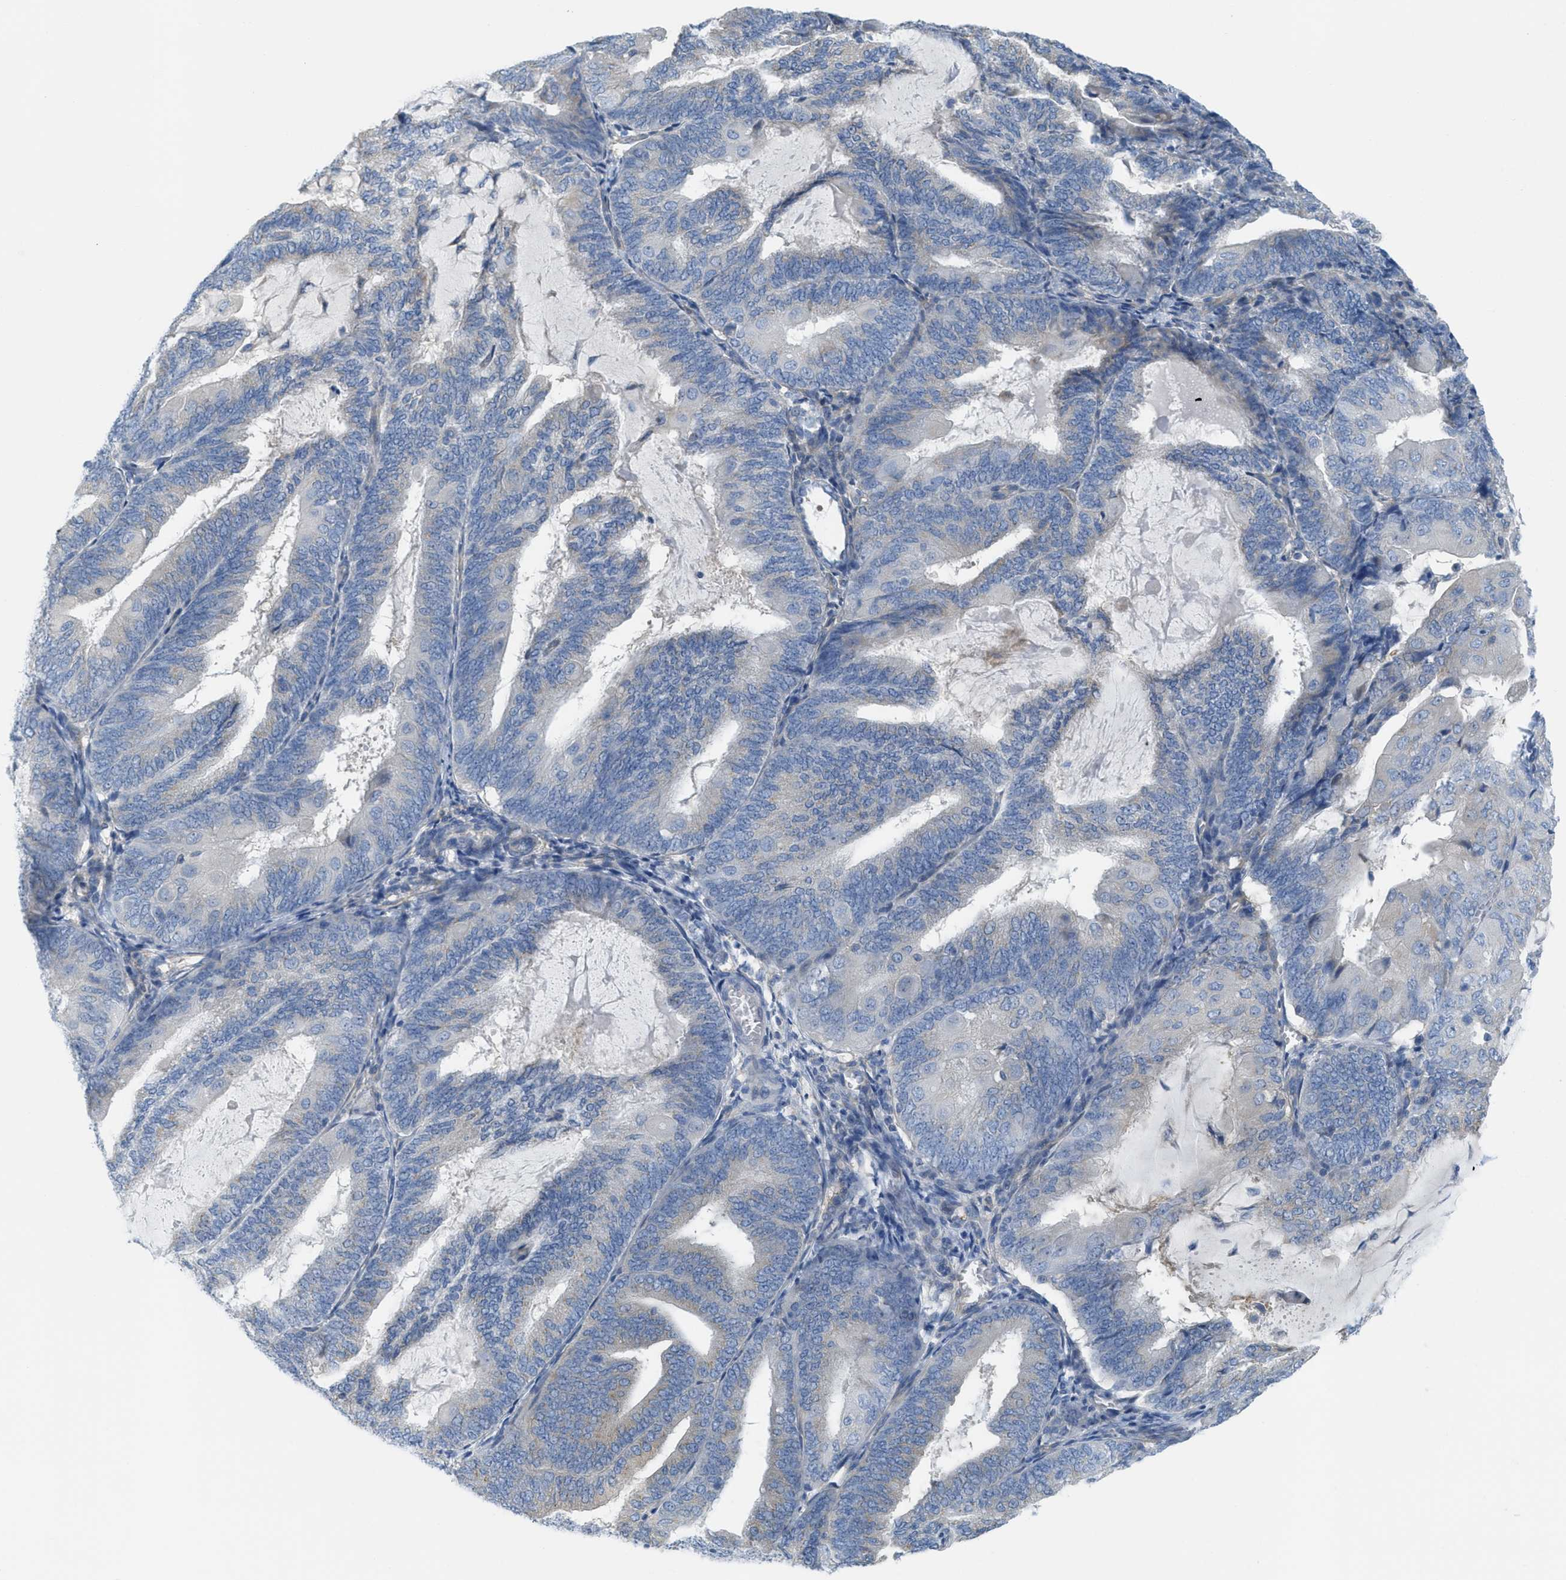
{"staining": {"intensity": "negative", "quantity": "none", "location": "none"}, "tissue": "endometrial cancer", "cell_type": "Tumor cells", "image_type": "cancer", "snomed": [{"axis": "morphology", "description": "Adenocarcinoma, NOS"}, {"axis": "topography", "description": "Endometrium"}], "caption": "Tumor cells show no significant protein expression in endometrial adenocarcinoma.", "gene": "ASGR1", "patient": {"sex": "female", "age": 81}}